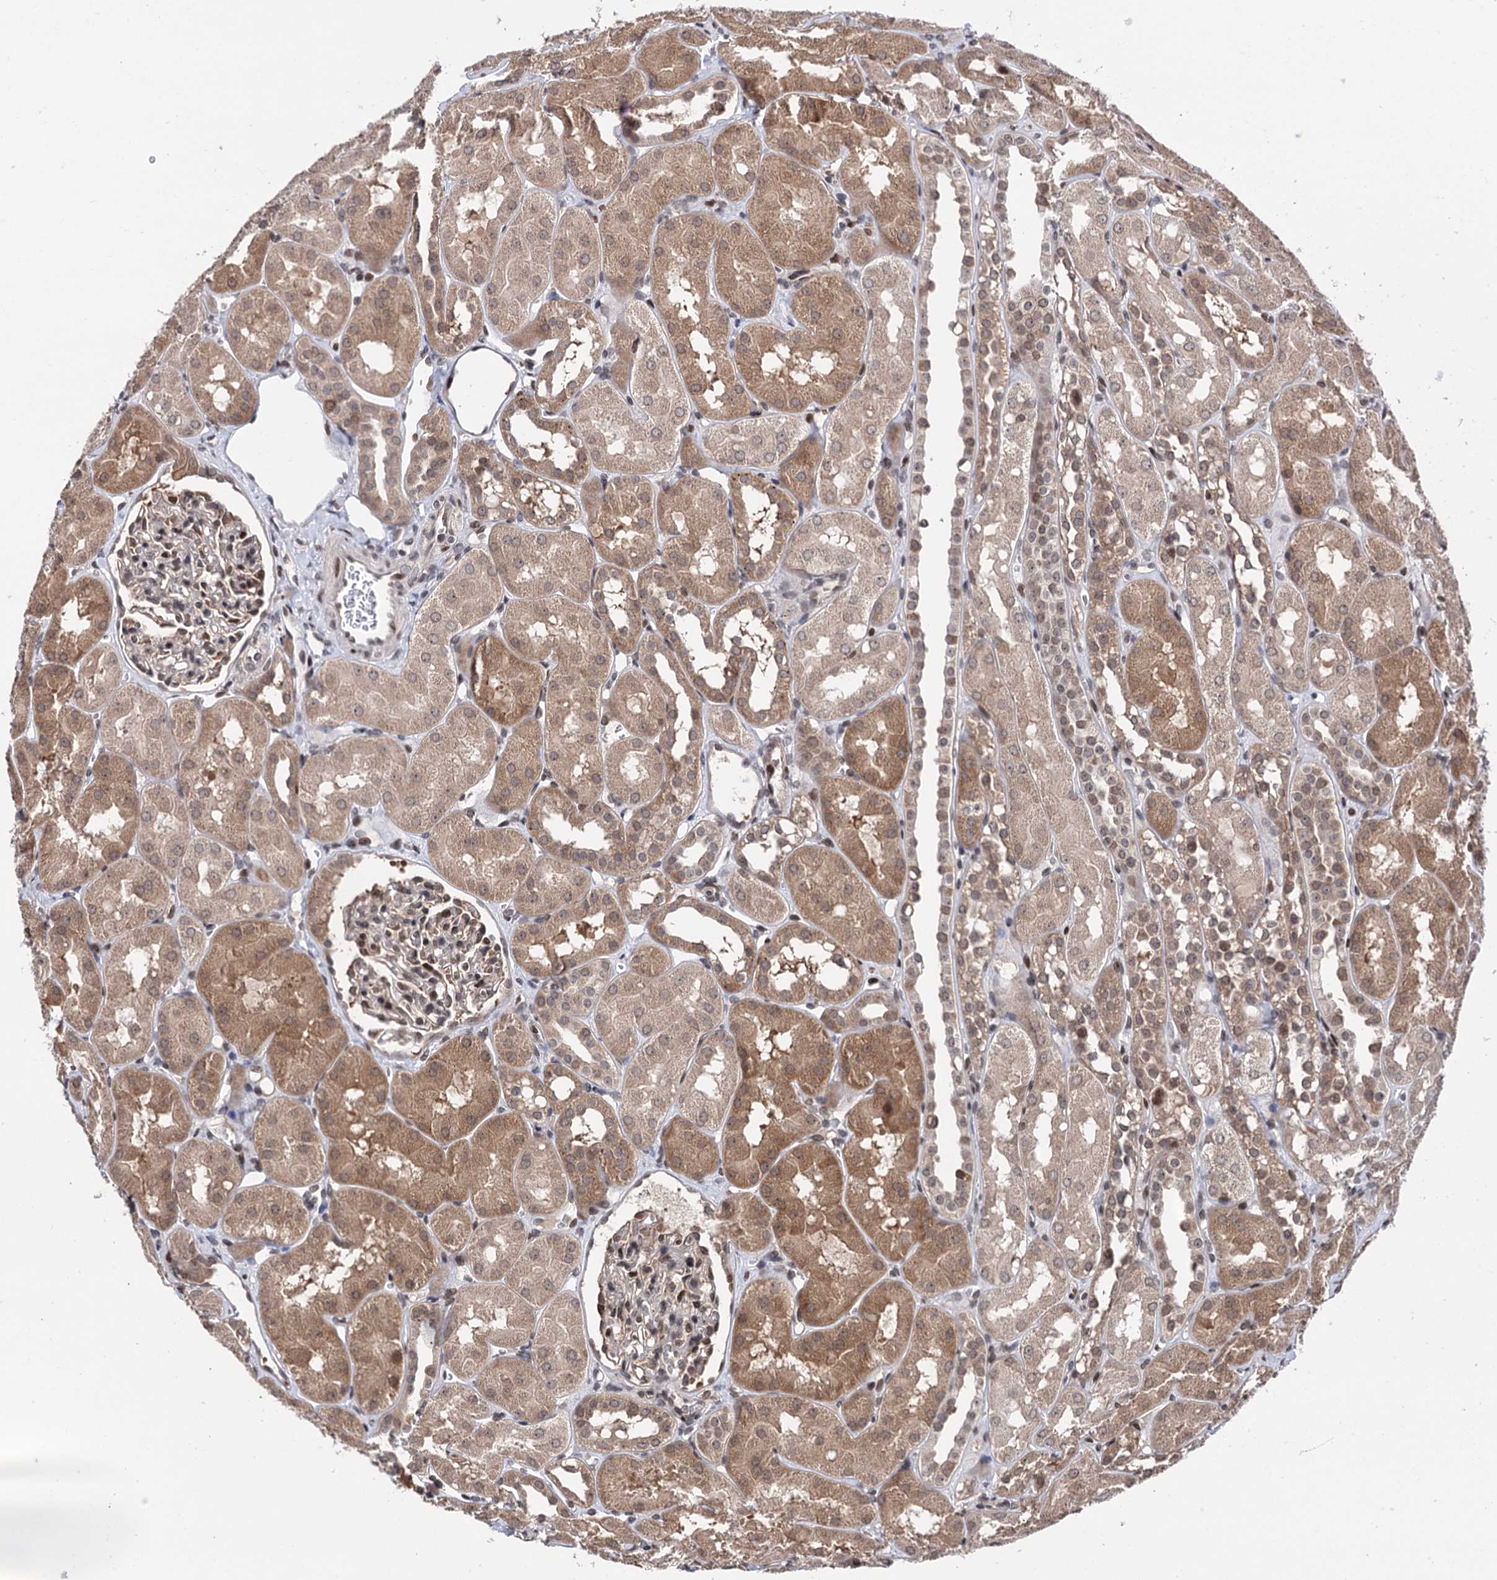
{"staining": {"intensity": "weak", "quantity": "25%-75%", "location": "nuclear"}, "tissue": "kidney", "cell_type": "Cells in glomeruli", "image_type": "normal", "snomed": [{"axis": "morphology", "description": "Normal tissue, NOS"}, {"axis": "topography", "description": "Kidney"}, {"axis": "topography", "description": "Urinary bladder"}], "caption": "Benign kidney shows weak nuclear positivity in approximately 25%-75% of cells in glomeruli.", "gene": "CCDC77", "patient": {"sex": "male", "age": 16}}